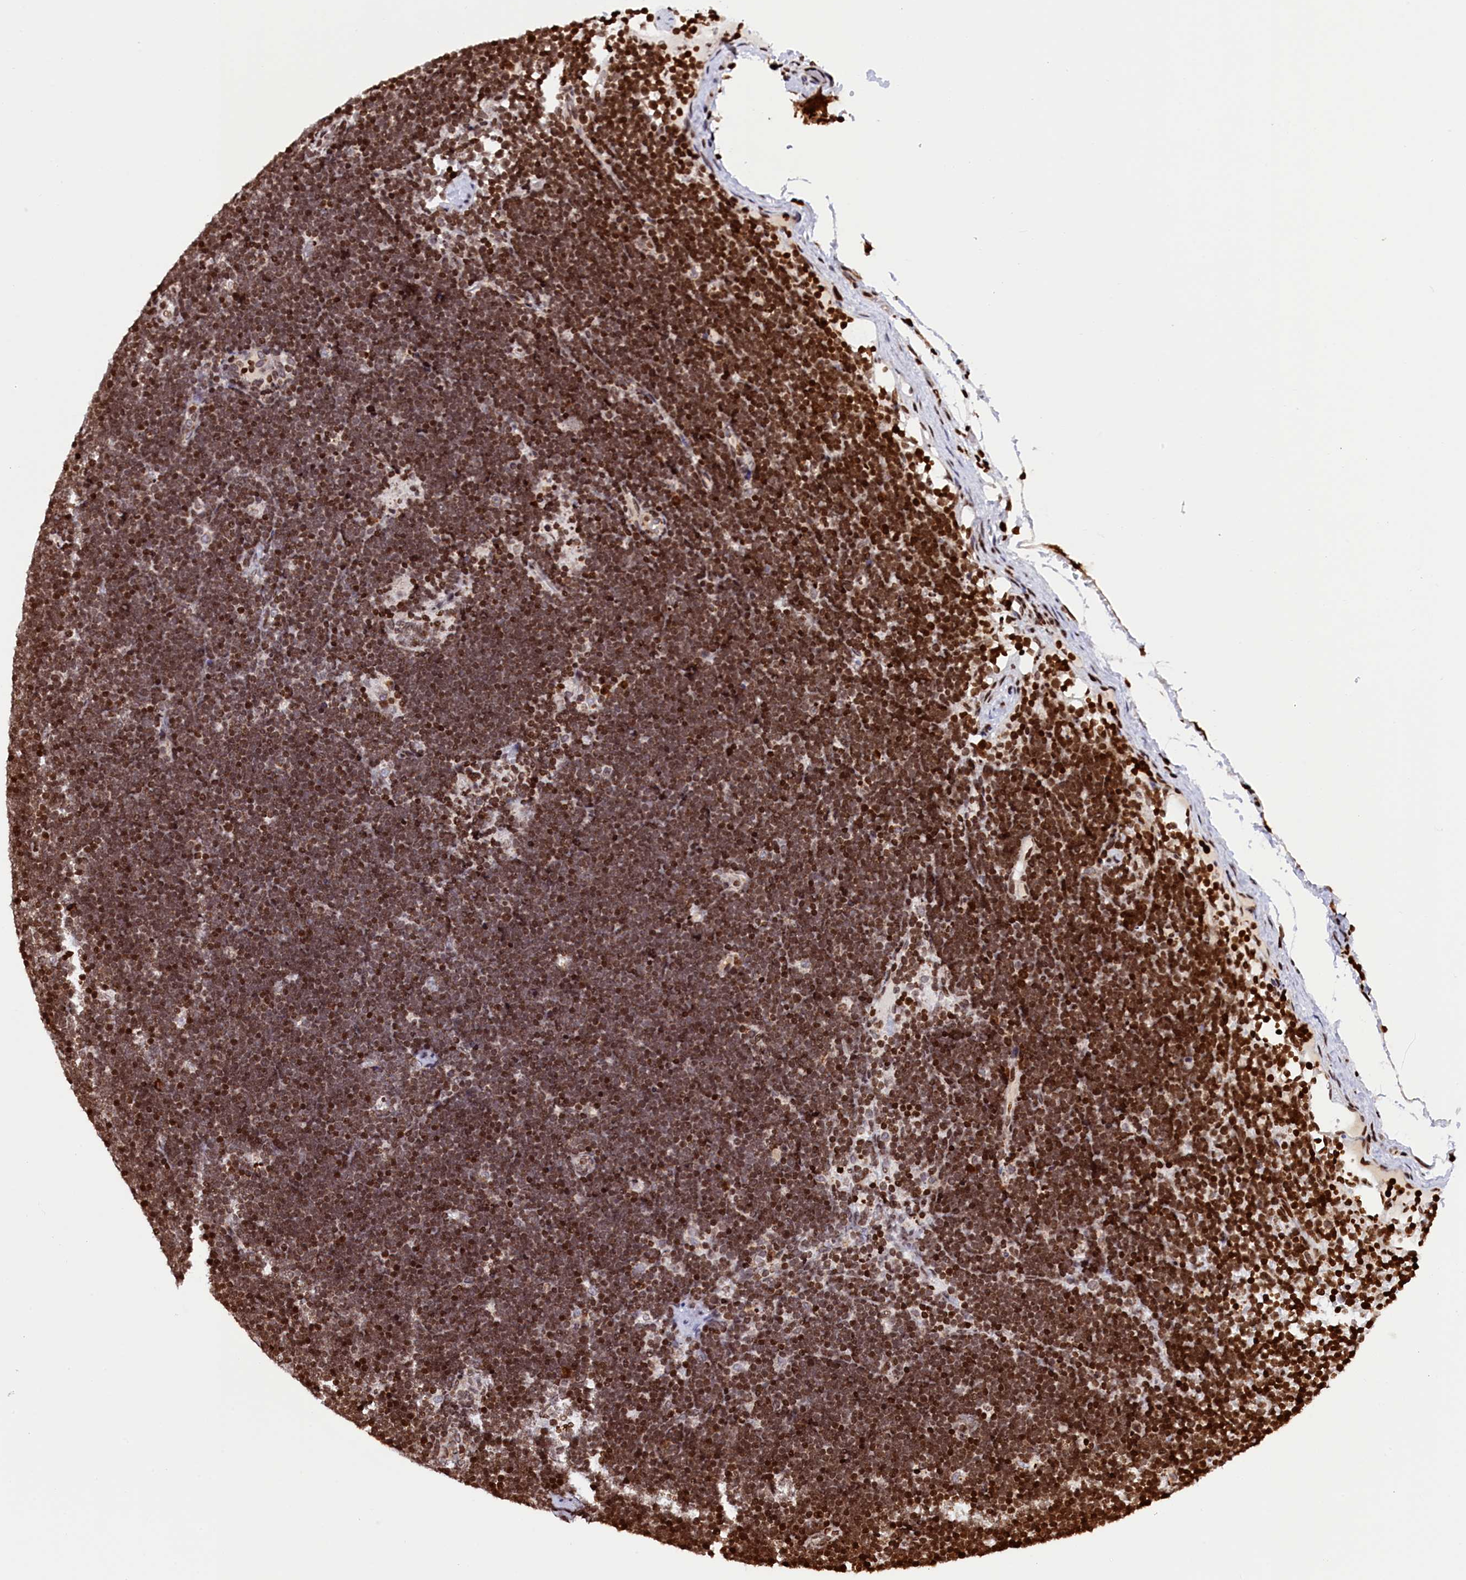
{"staining": {"intensity": "strong", "quantity": "25%-75%", "location": "nuclear"}, "tissue": "lymphoma", "cell_type": "Tumor cells", "image_type": "cancer", "snomed": [{"axis": "morphology", "description": "Malignant lymphoma, non-Hodgkin's type, High grade"}, {"axis": "topography", "description": "Lymph node"}], "caption": "Protein analysis of malignant lymphoma, non-Hodgkin's type (high-grade) tissue displays strong nuclear staining in approximately 25%-75% of tumor cells.", "gene": "TIMM29", "patient": {"sex": "male", "age": 13}}